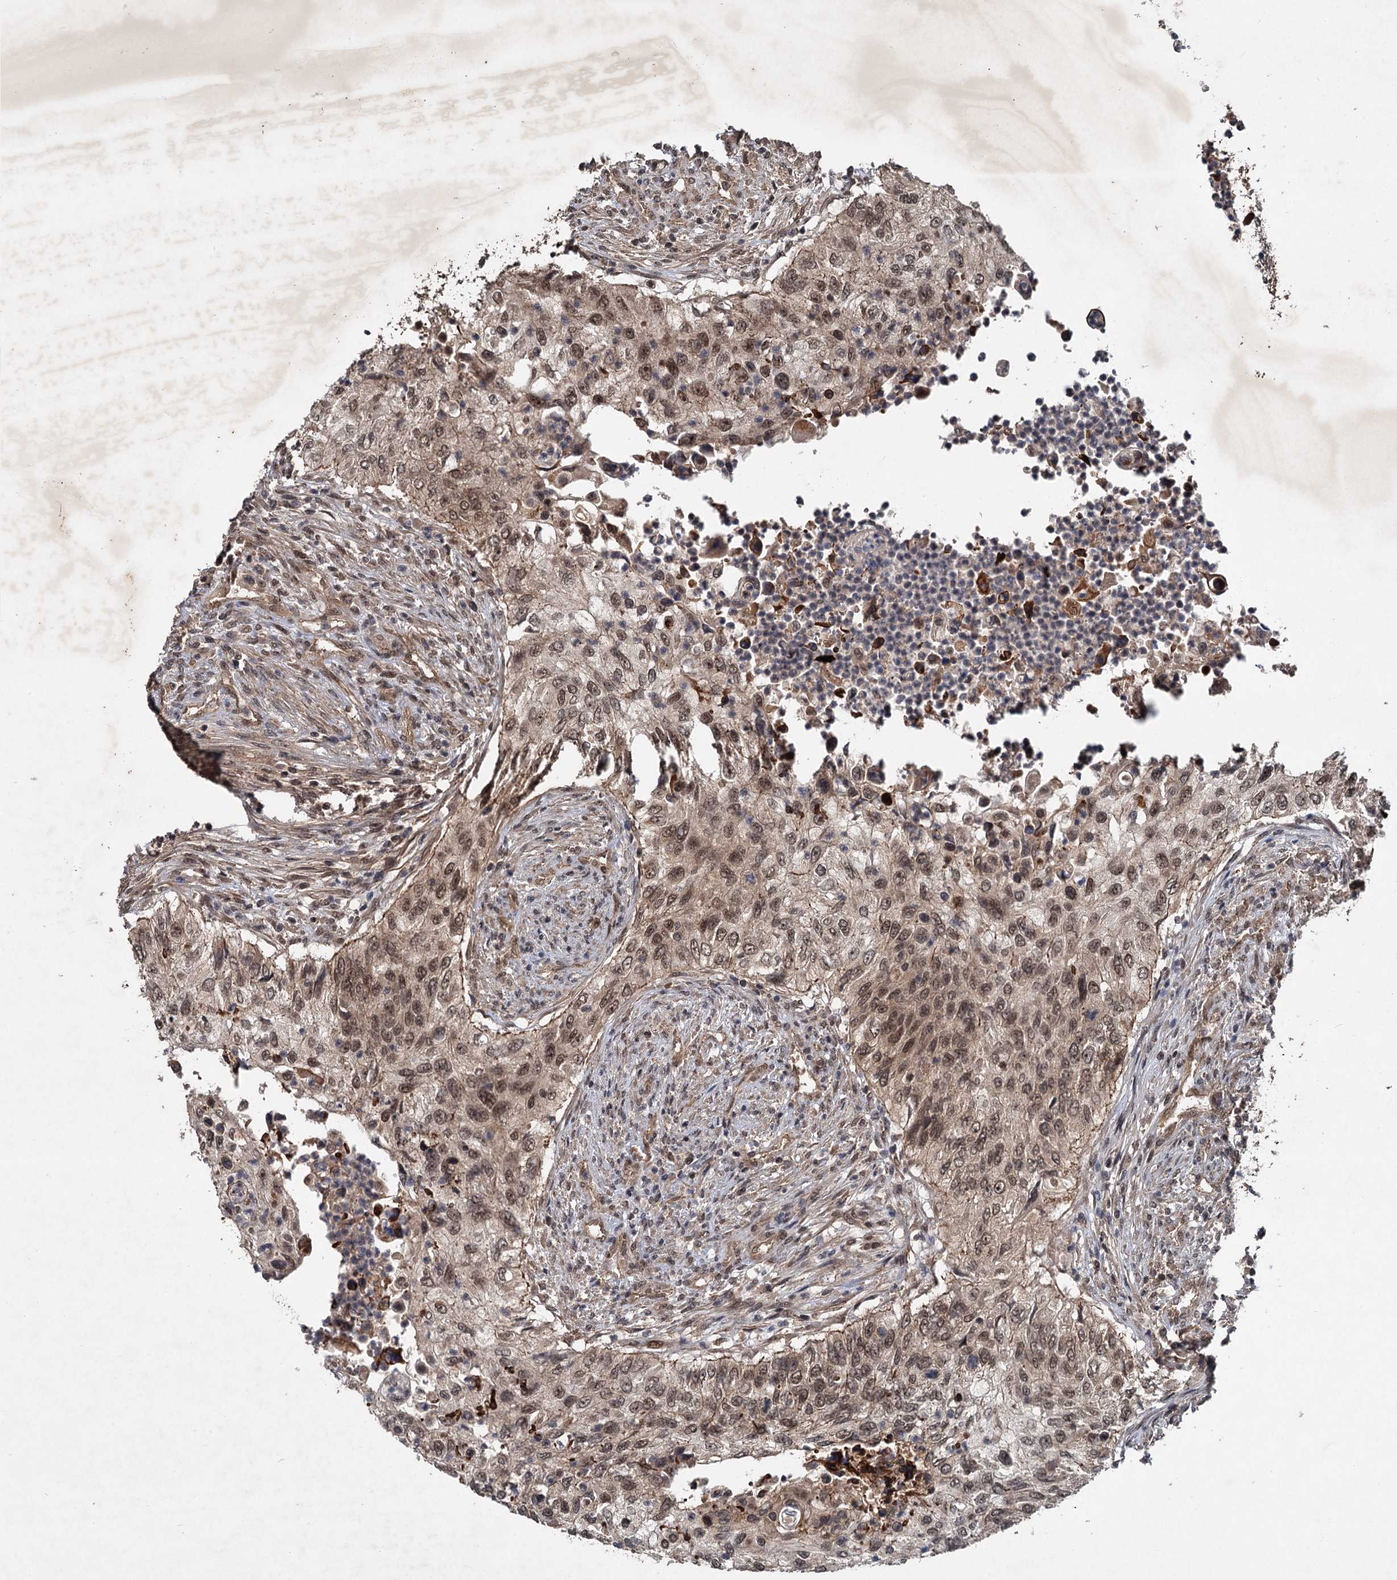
{"staining": {"intensity": "moderate", "quantity": ">75%", "location": "nuclear"}, "tissue": "urothelial cancer", "cell_type": "Tumor cells", "image_type": "cancer", "snomed": [{"axis": "morphology", "description": "Urothelial carcinoma, High grade"}, {"axis": "topography", "description": "Urinary bladder"}], "caption": "High-magnification brightfield microscopy of urothelial cancer stained with DAB (brown) and counterstained with hematoxylin (blue). tumor cells exhibit moderate nuclear expression is present in approximately>75% of cells.", "gene": "RITA1", "patient": {"sex": "female", "age": 60}}